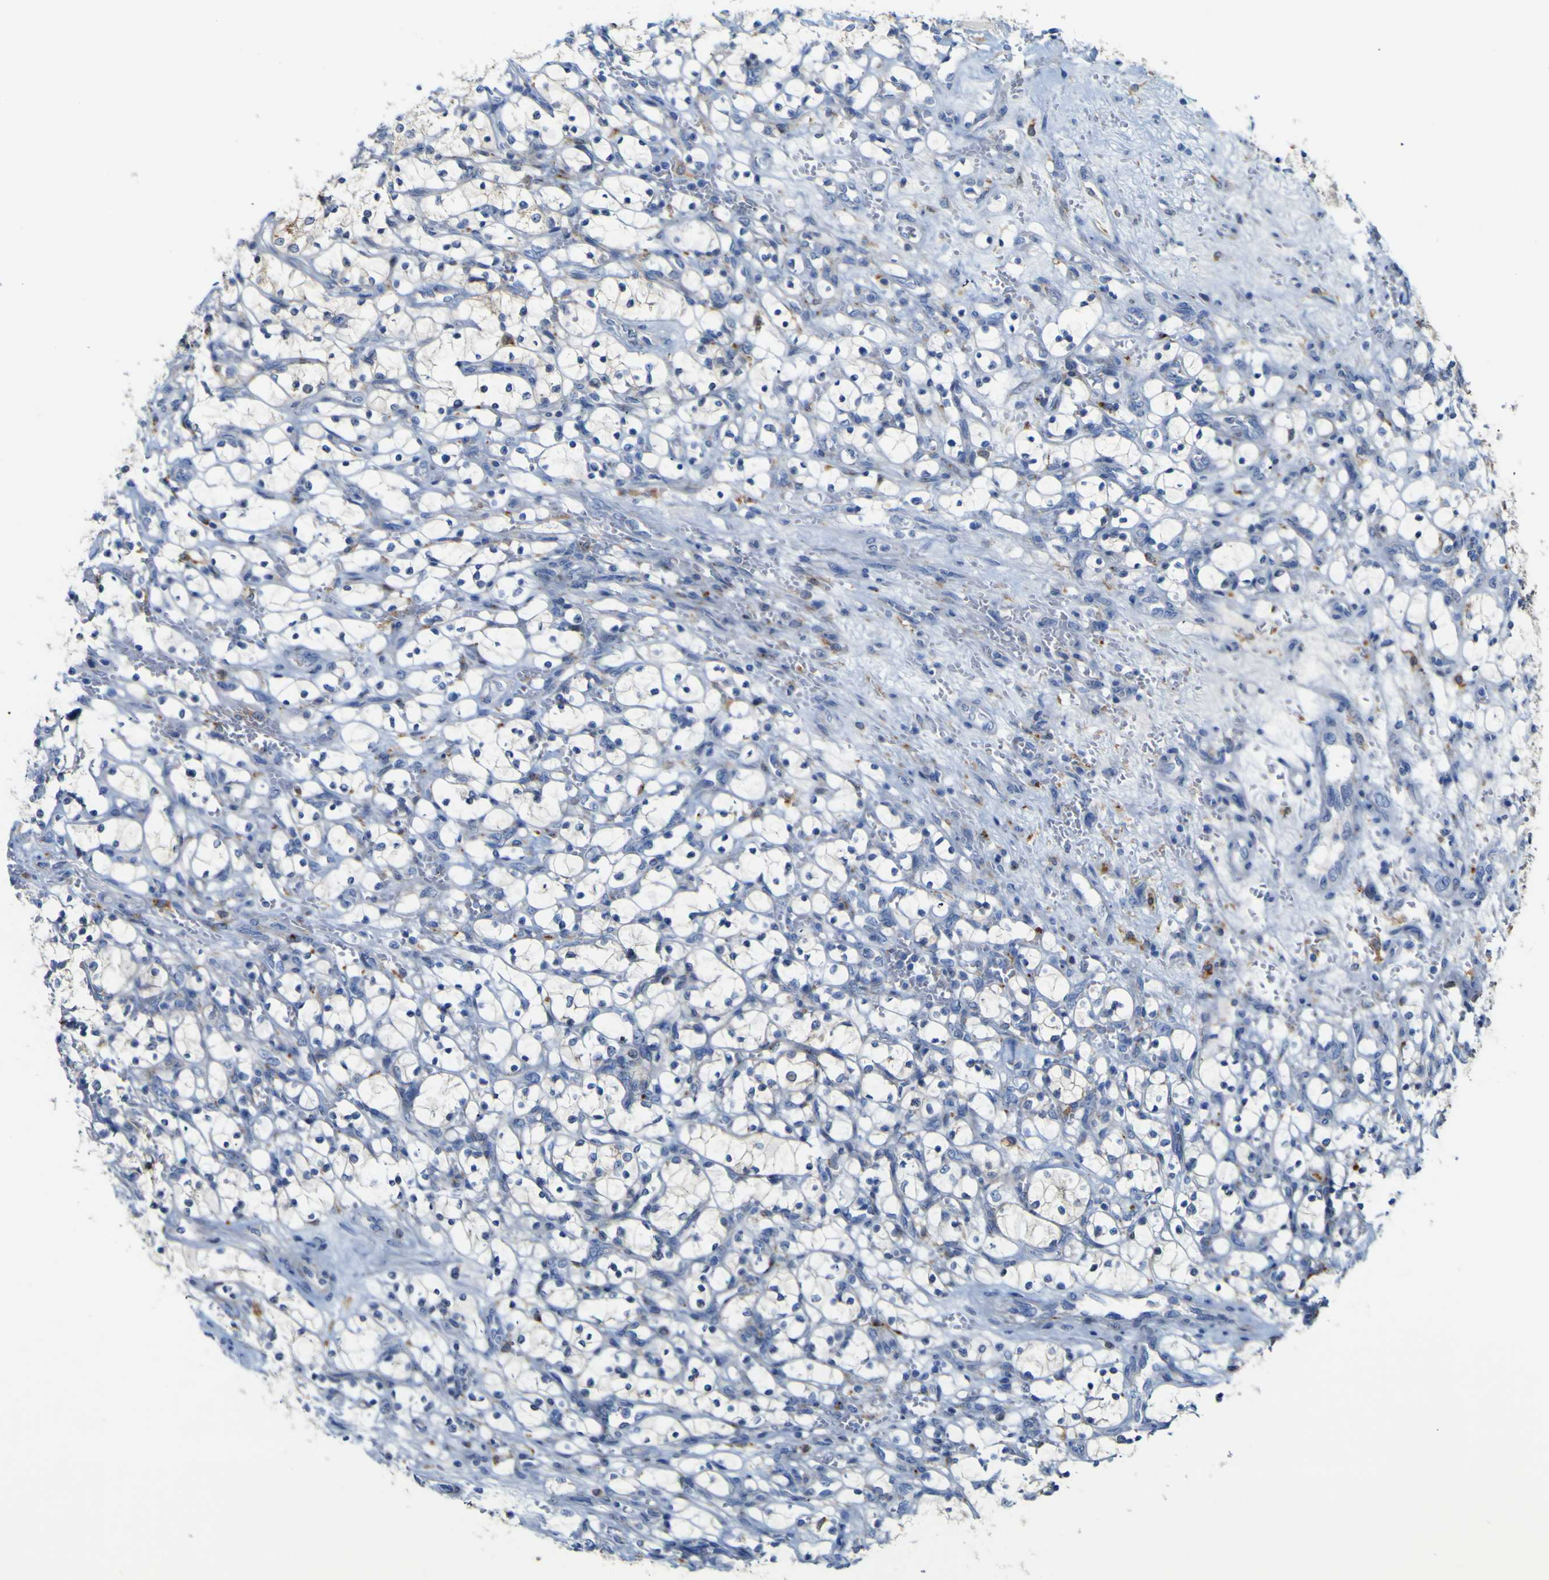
{"staining": {"intensity": "negative", "quantity": "none", "location": "none"}, "tissue": "renal cancer", "cell_type": "Tumor cells", "image_type": "cancer", "snomed": [{"axis": "morphology", "description": "Adenocarcinoma, NOS"}, {"axis": "topography", "description": "Kidney"}], "caption": "Tumor cells are negative for brown protein staining in renal cancer.", "gene": "PTPRF", "patient": {"sex": "female", "age": 69}}